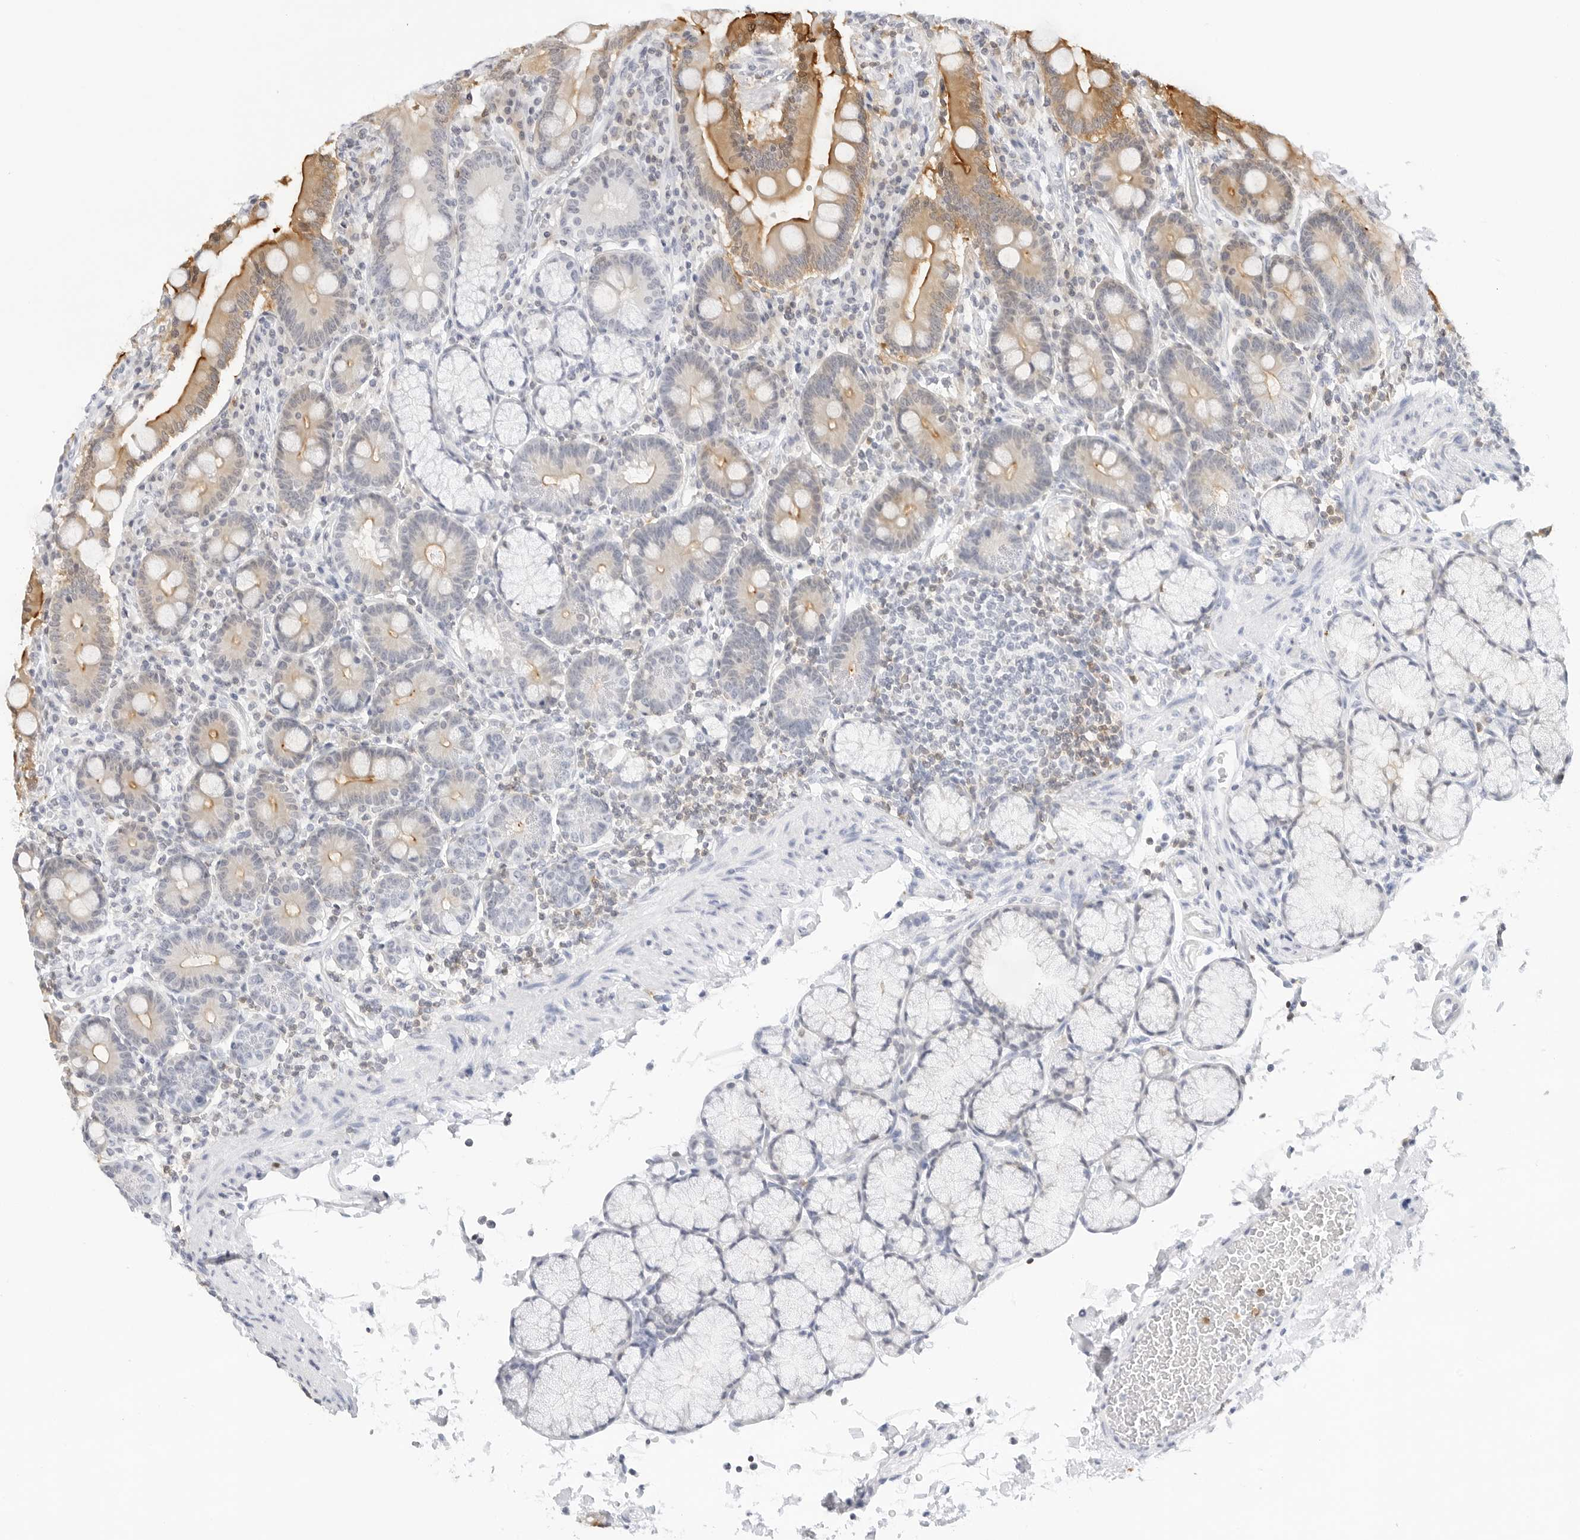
{"staining": {"intensity": "strong", "quantity": "25%-75%", "location": "cytoplasmic/membranous"}, "tissue": "duodenum", "cell_type": "Glandular cells", "image_type": "normal", "snomed": [{"axis": "morphology", "description": "Normal tissue, NOS"}, {"axis": "topography", "description": "Small intestine, NOS"}], "caption": "Glandular cells exhibit high levels of strong cytoplasmic/membranous expression in approximately 25%-75% of cells in benign duodenum.", "gene": "SLC9A3R1", "patient": {"sex": "female", "age": 71}}